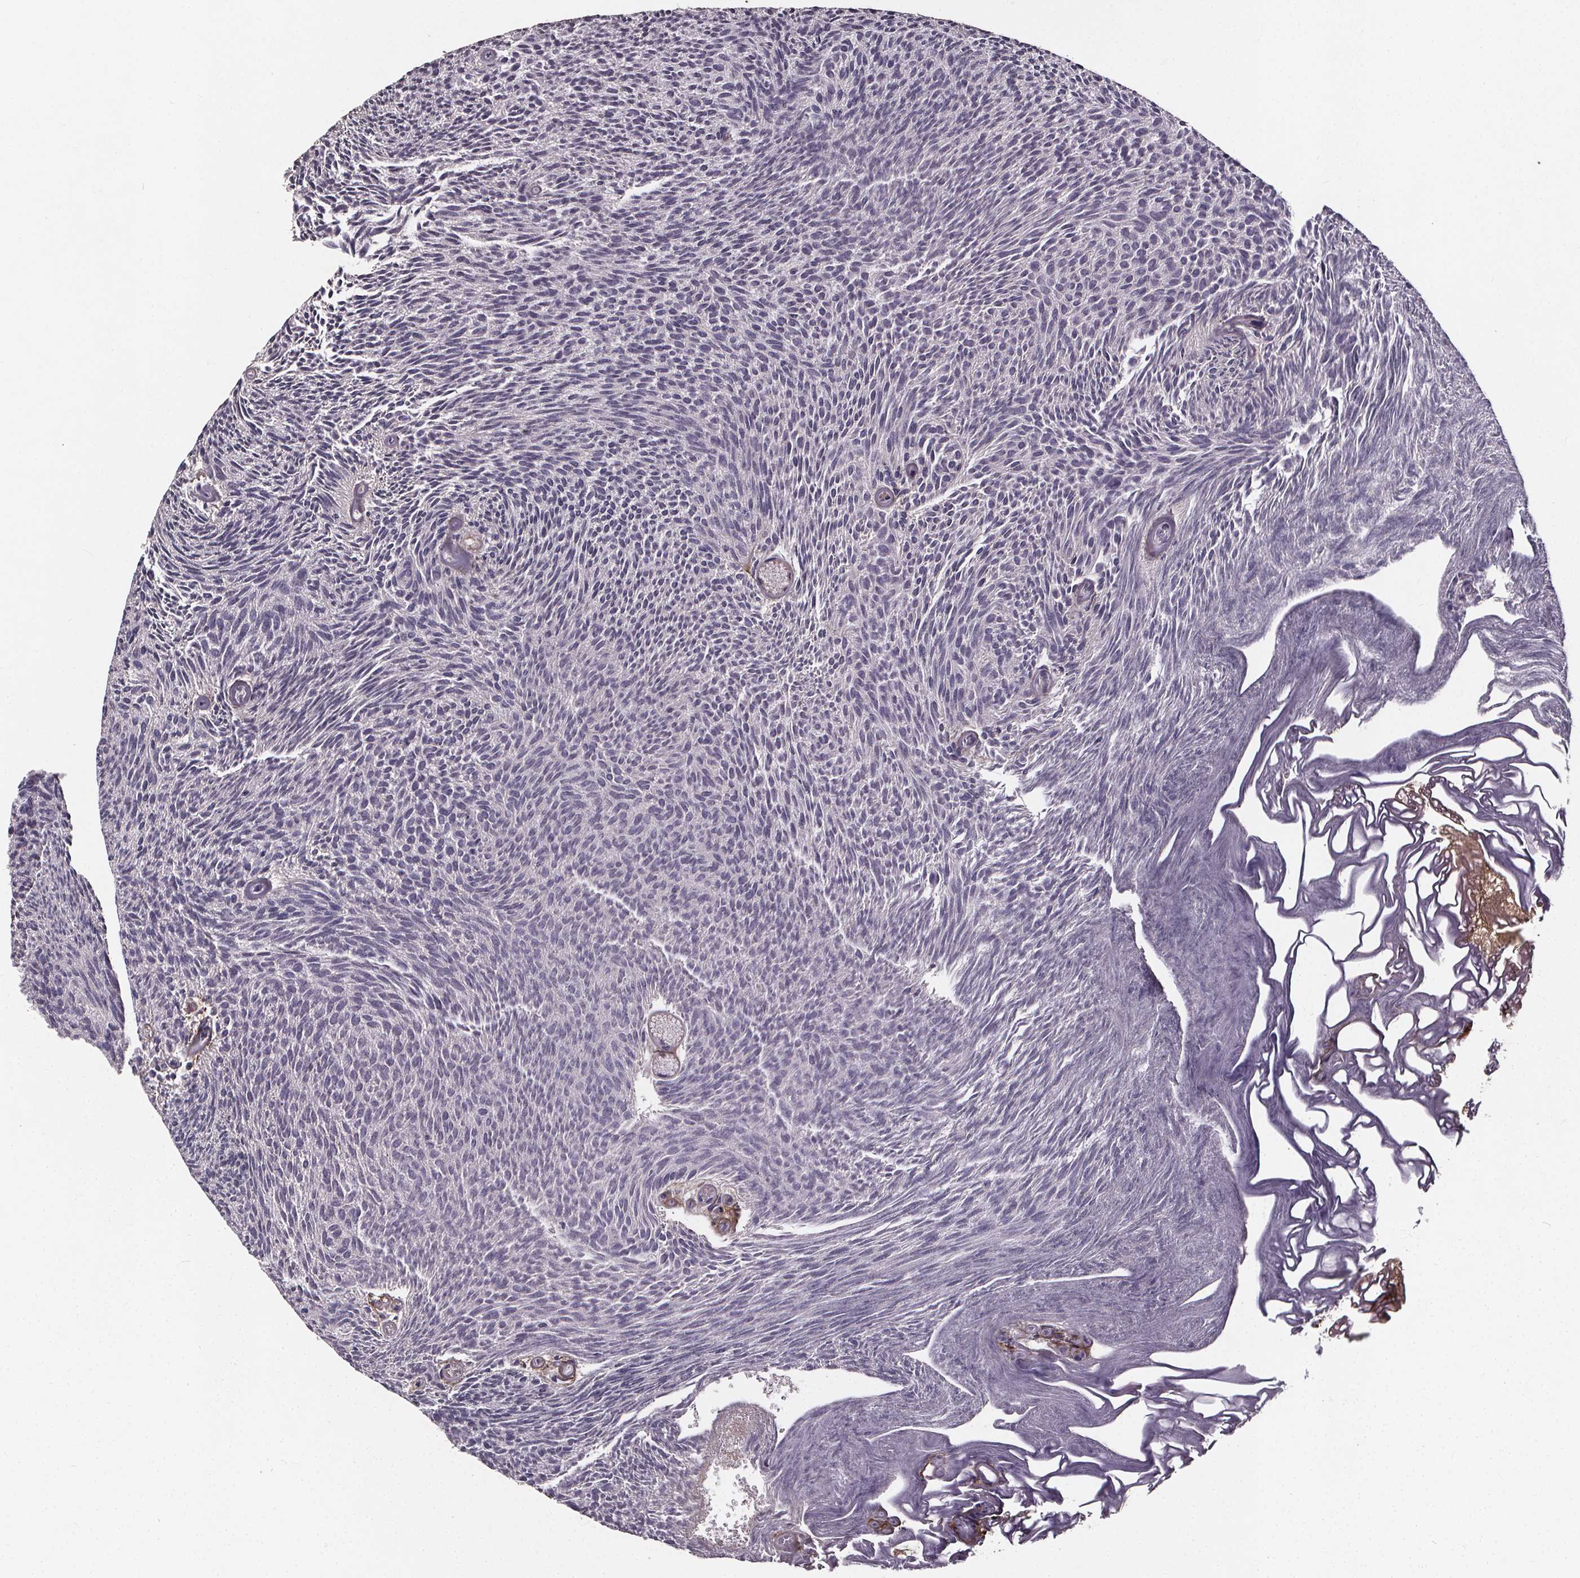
{"staining": {"intensity": "negative", "quantity": "none", "location": "none"}, "tissue": "urothelial cancer", "cell_type": "Tumor cells", "image_type": "cancer", "snomed": [{"axis": "morphology", "description": "Urothelial carcinoma, Low grade"}, {"axis": "topography", "description": "Urinary bladder"}], "caption": "High magnification brightfield microscopy of urothelial cancer stained with DAB (3,3'-diaminobenzidine) (brown) and counterstained with hematoxylin (blue): tumor cells show no significant staining. (Brightfield microscopy of DAB (3,3'-diaminobenzidine) immunohistochemistry at high magnification).", "gene": "SPAG8", "patient": {"sex": "male", "age": 77}}